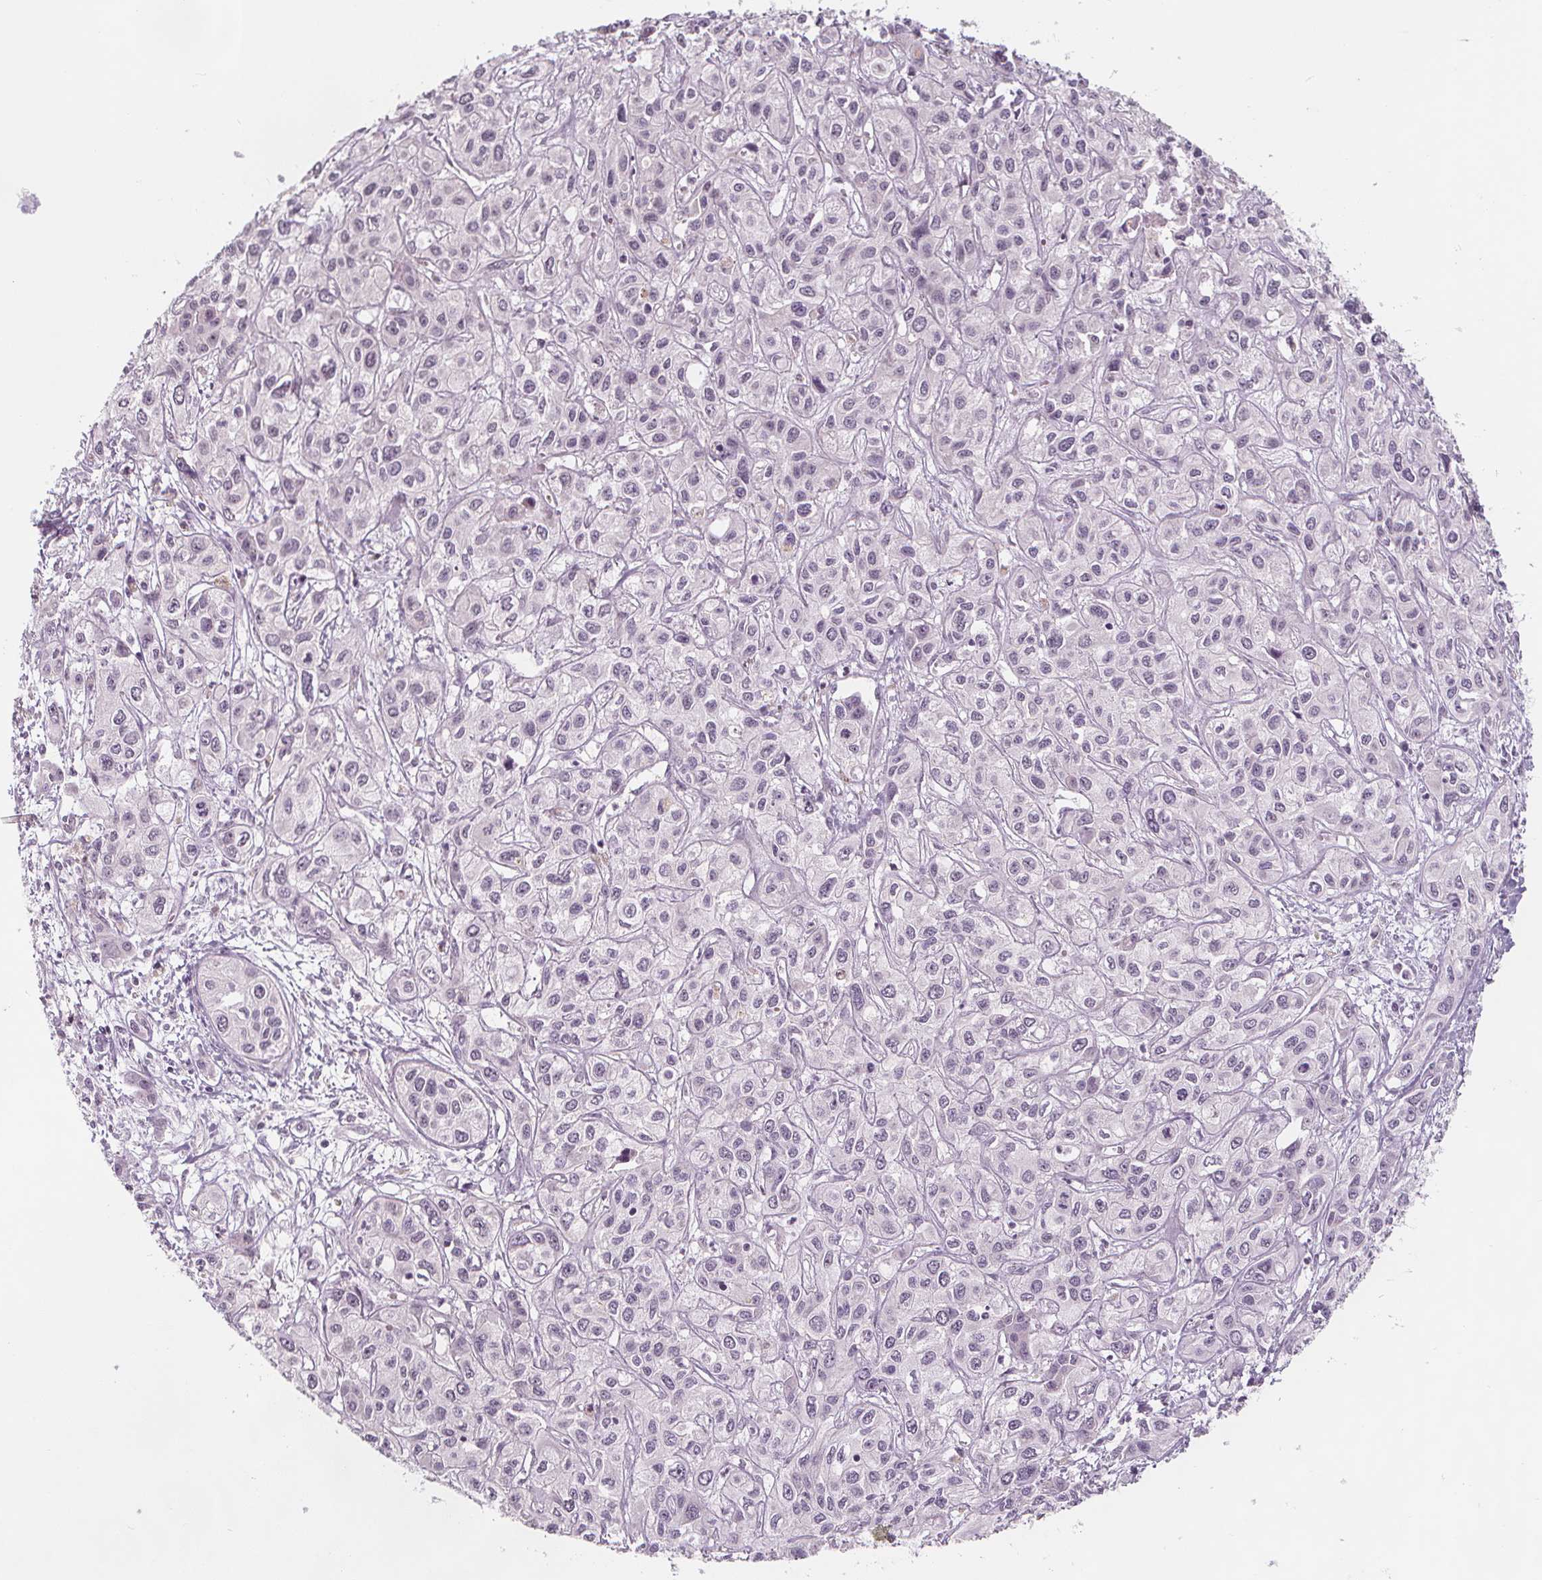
{"staining": {"intensity": "negative", "quantity": "none", "location": "none"}, "tissue": "liver cancer", "cell_type": "Tumor cells", "image_type": "cancer", "snomed": [{"axis": "morphology", "description": "Cholangiocarcinoma"}, {"axis": "topography", "description": "Liver"}], "caption": "The image demonstrates no significant staining in tumor cells of cholangiocarcinoma (liver). (DAB (3,3'-diaminobenzidine) immunohistochemistry visualized using brightfield microscopy, high magnification).", "gene": "C1orf167", "patient": {"sex": "female", "age": 66}}